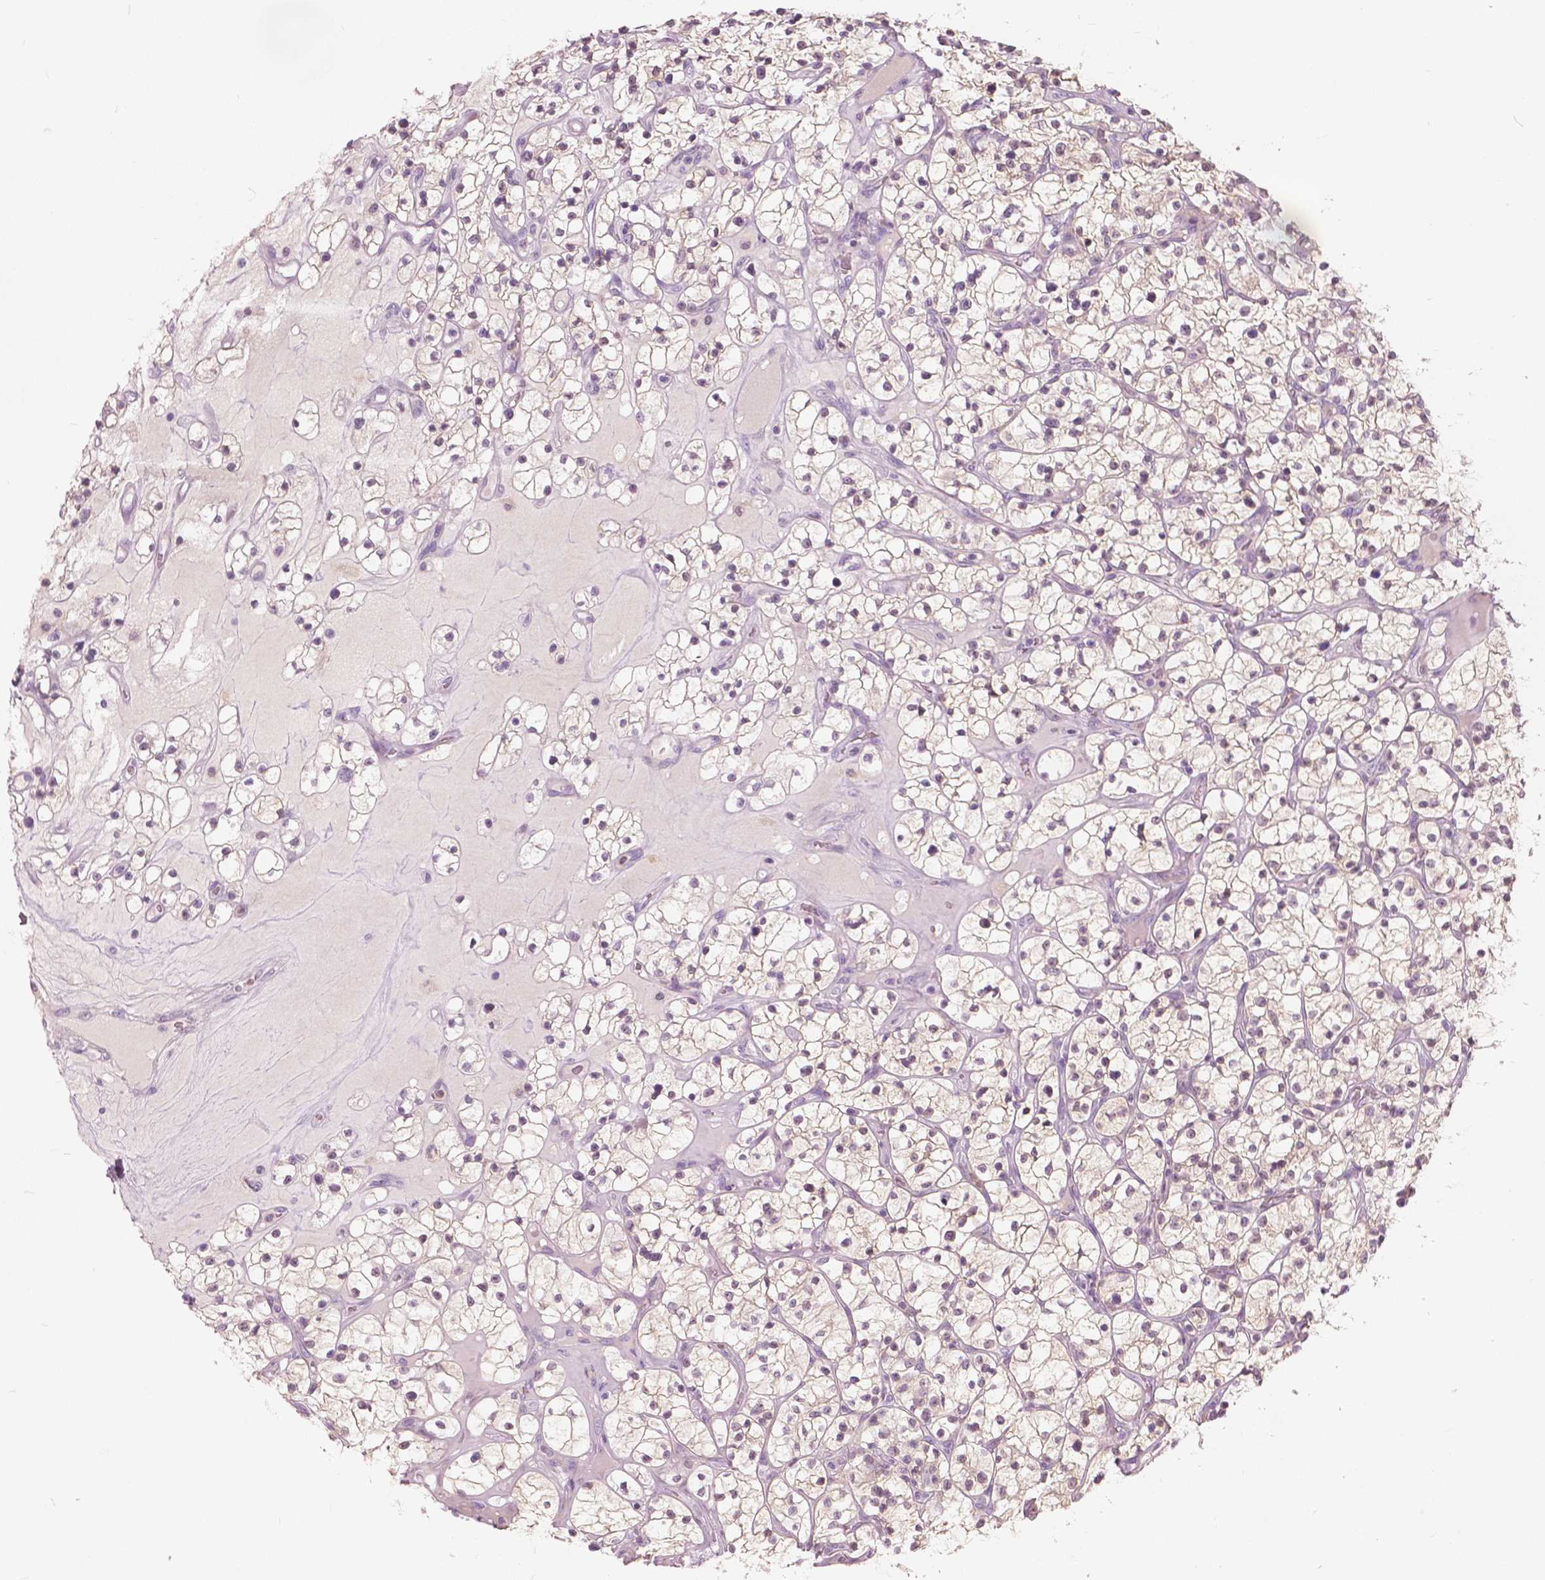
{"staining": {"intensity": "weak", "quantity": "25%-75%", "location": "cytoplasmic/membranous,nuclear"}, "tissue": "renal cancer", "cell_type": "Tumor cells", "image_type": "cancer", "snomed": [{"axis": "morphology", "description": "Adenocarcinoma, NOS"}, {"axis": "topography", "description": "Kidney"}], "caption": "Immunohistochemistry (IHC) (DAB) staining of human renal adenocarcinoma reveals weak cytoplasmic/membranous and nuclear protein staining in about 25%-75% of tumor cells.", "gene": "GALM", "patient": {"sex": "female", "age": 64}}